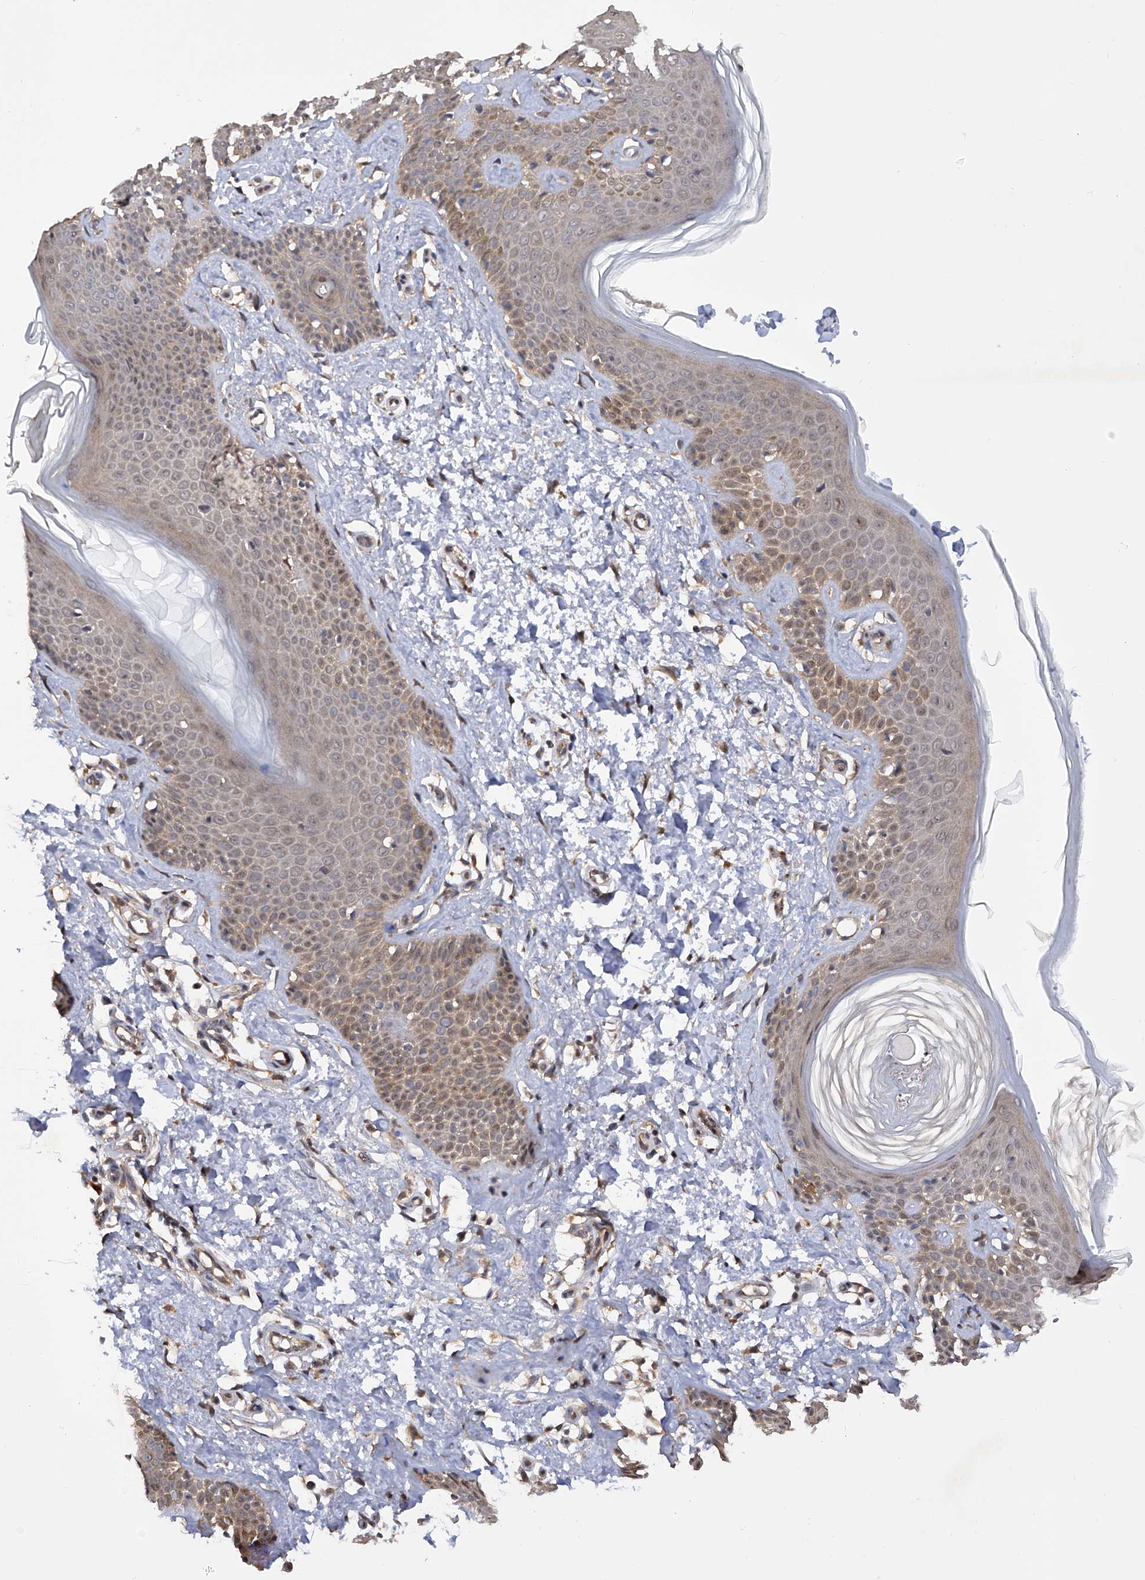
{"staining": {"intensity": "moderate", "quantity": ">75%", "location": "cytoplasmic/membranous"}, "tissue": "skin", "cell_type": "Fibroblasts", "image_type": "normal", "snomed": [{"axis": "morphology", "description": "Normal tissue, NOS"}, {"axis": "topography", "description": "Skin"}], "caption": "The histopathology image displays a brown stain indicating the presence of a protein in the cytoplasmic/membranous of fibroblasts in skin.", "gene": "USP45", "patient": {"sex": "male", "age": 37}}